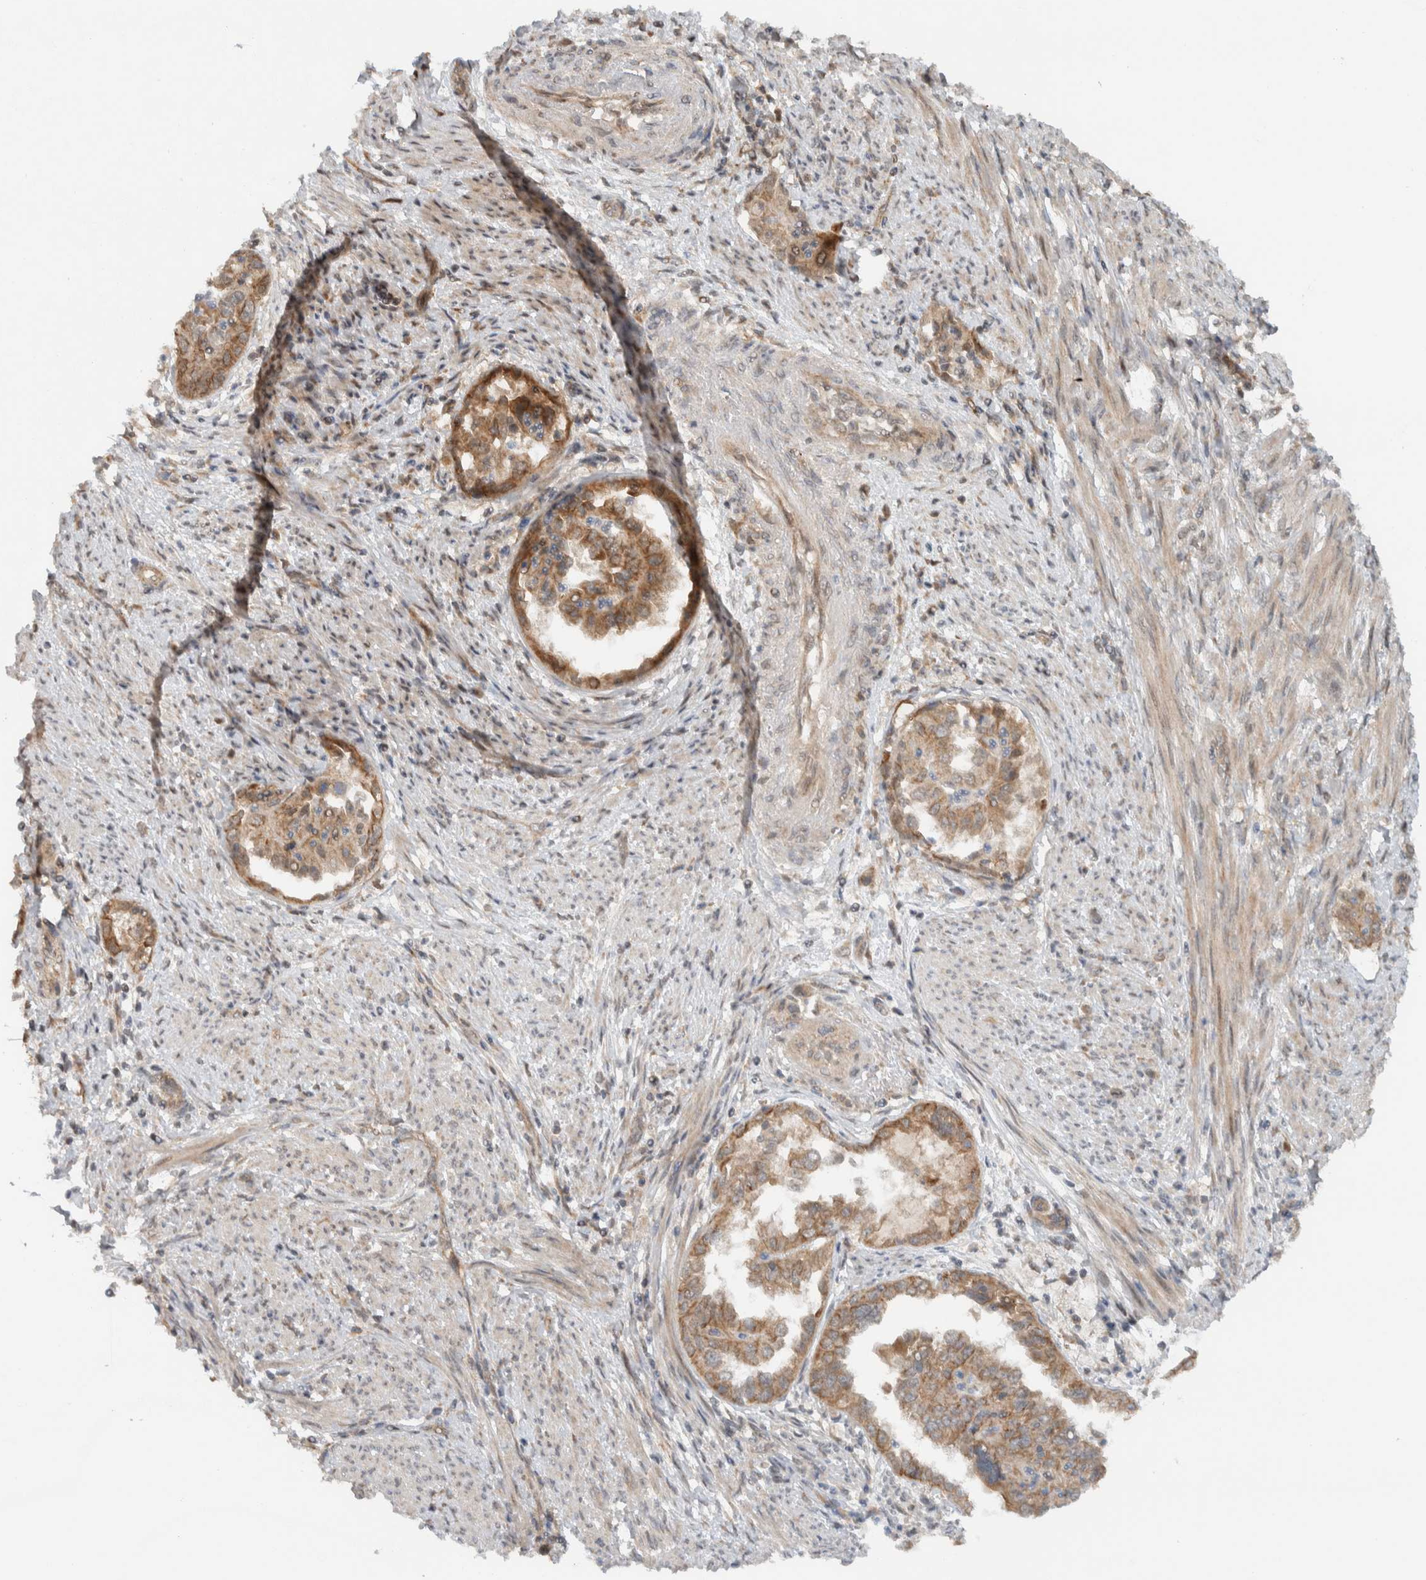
{"staining": {"intensity": "moderate", "quantity": ">75%", "location": "cytoplasmic/membranous"}, "tissue": "endometrial cancer", "cell_type": "Tumor cells", "image_type": "cancer", "snomed": [{"axis": "morphology", "description": "Adenocarcinoma, NOS"}, {"axis": "topography", "description": "Endometrium"}], "caption": "Brown immunohistochemical staining in human endometrial cancer exhibits moderate cytoplasmic/membranous positivity in about >75% of tumor cells. The protein is stained brown, and the nuclei are stained in blue (DAB (3,3'-diaminobenzidine) IHC with brightfield microscopy, high magnification).", "gene": "KLHL6", "patient": {"sex": "female", "age": 85}}